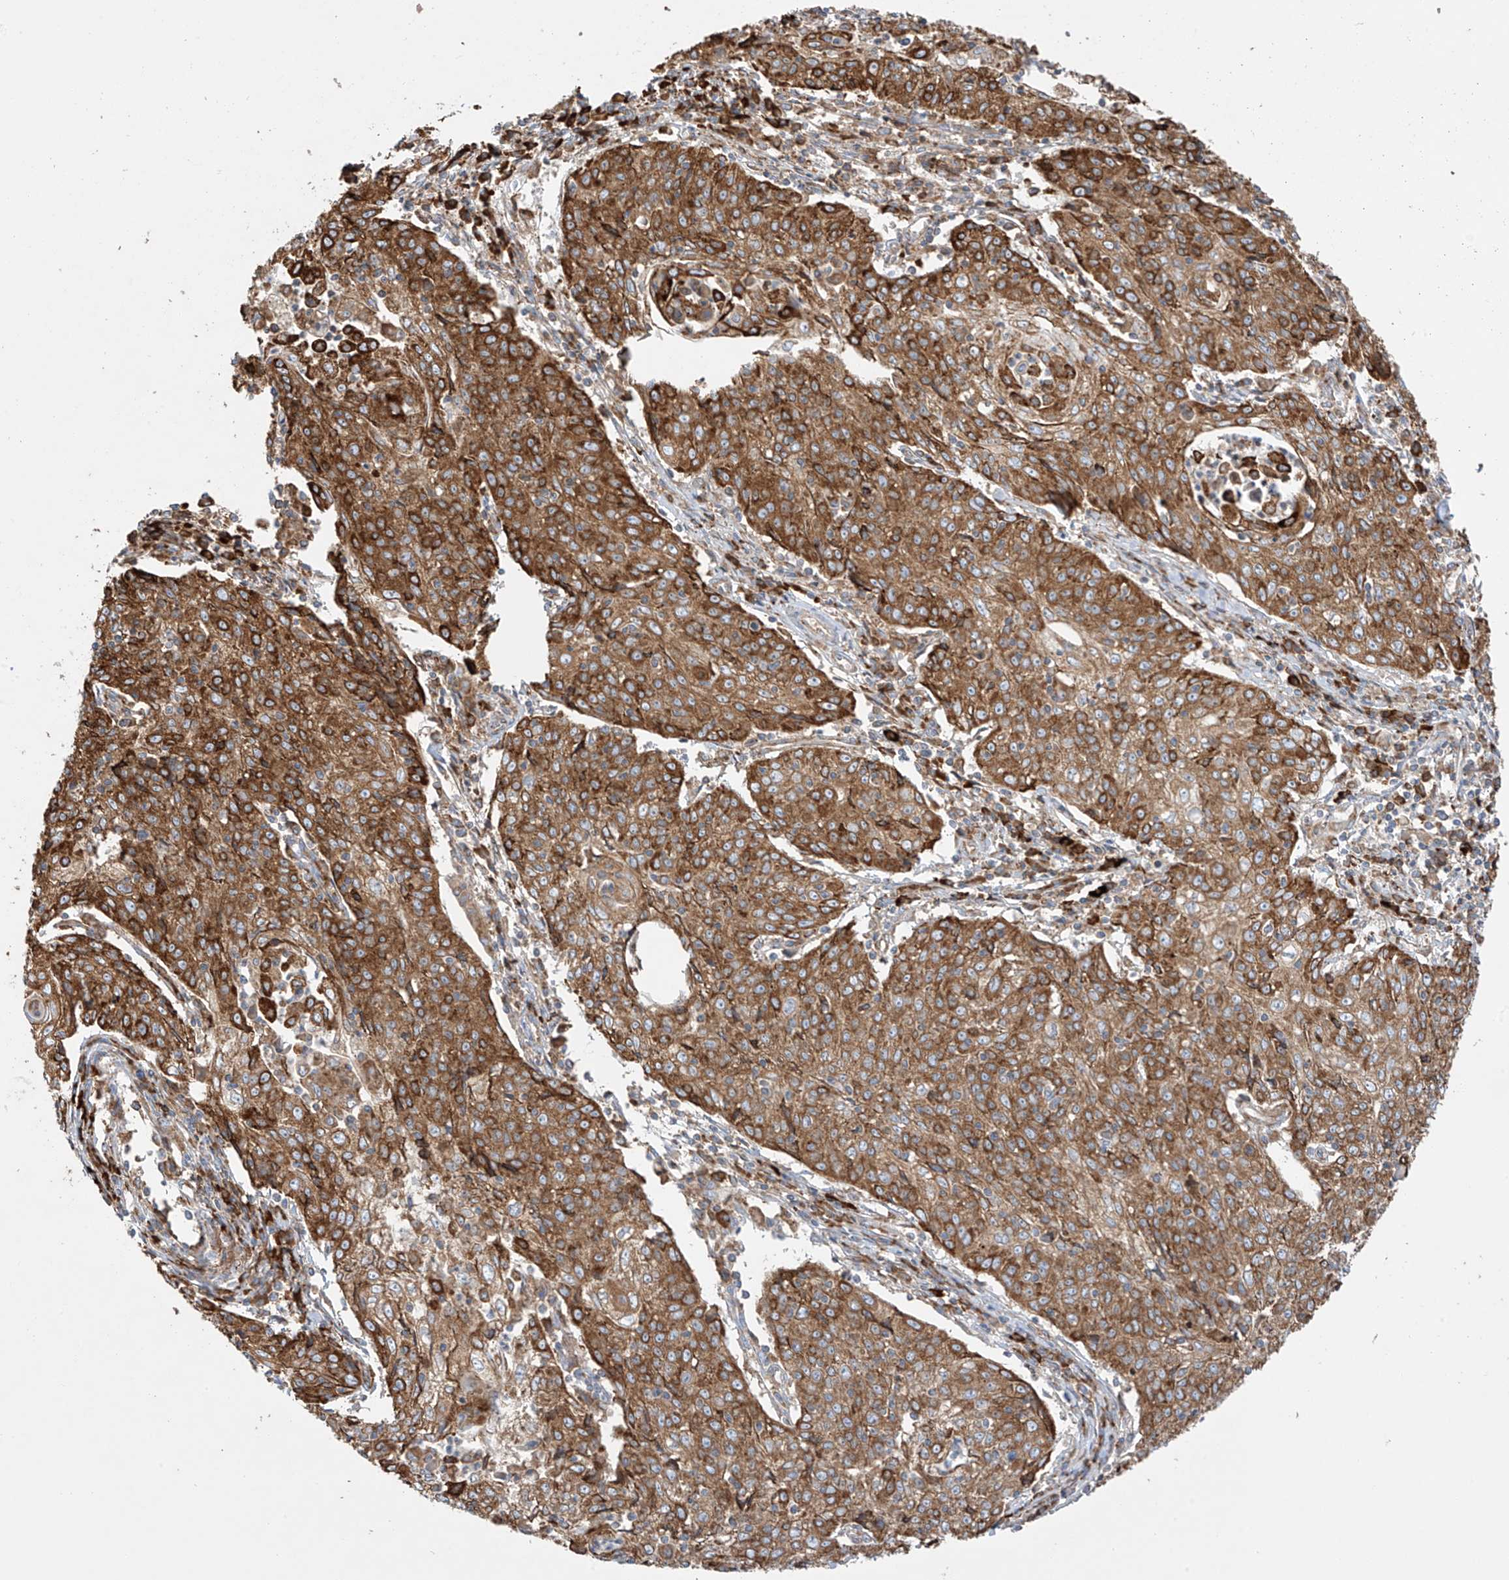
{"staining": {"intensity": "strong", "quantity": ">75%", "location": "cytoplasmic/membranous"}, "tissue": "cervical cancer", "cell_type": "Tumor cells", "image_type": "cancer", "snomed": [{"axis": "morphology", "description": "Squamous cell carcinoma, NOS"}, {"axis": "topography", "description": "Cervix"}], "caption": "An IHC micrograph of neoplastic tissue is shown. Protein staining in brown highlights strong cytoplasmic/membranous positivity in cervical cancer (squamous cell carcinoma) within tumor cells.", "gene": "MX1", "patient": {"sex": "female", "age": 48}}